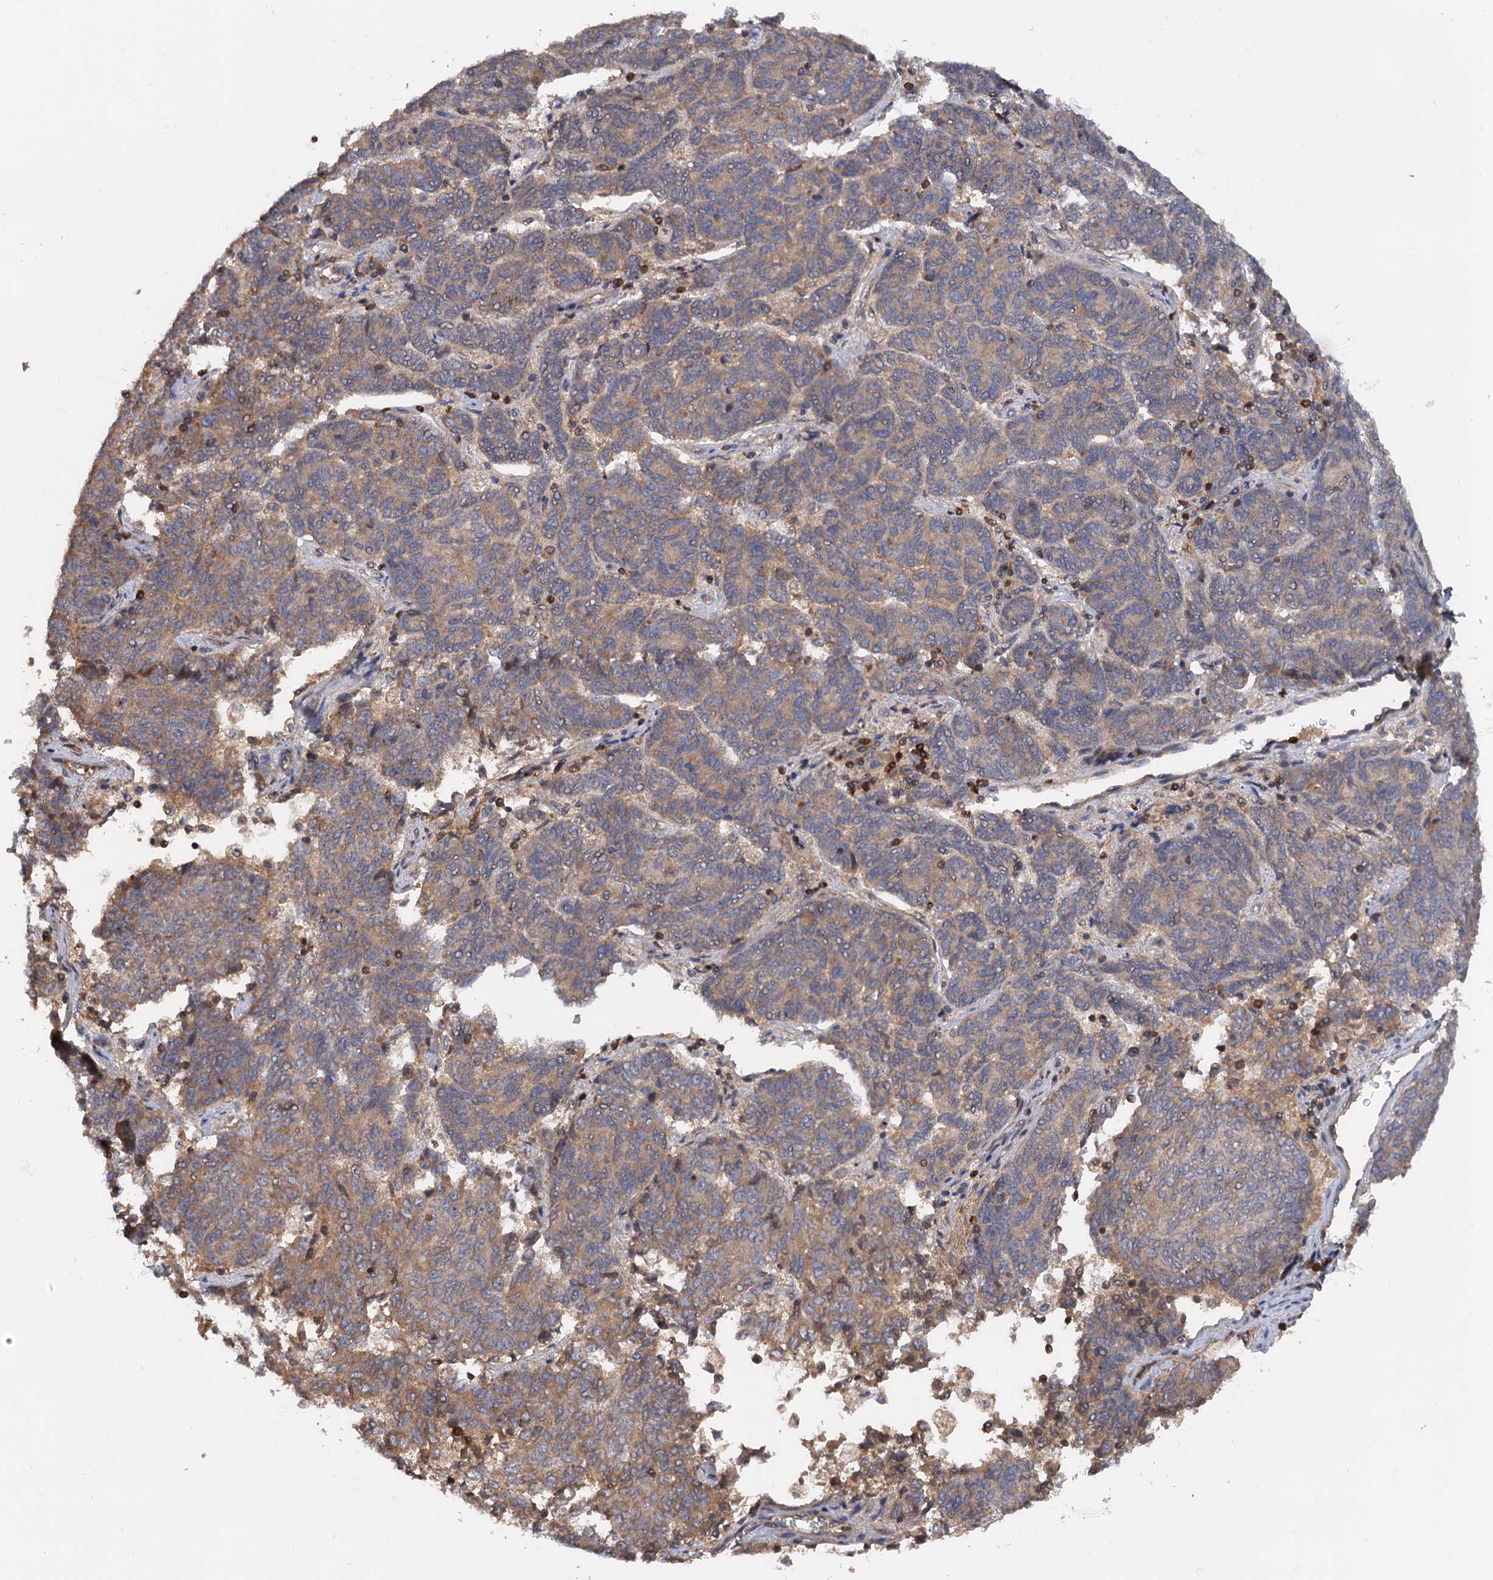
{"staining": {"intensity": "moderate", "quantity": "25%-75%", "location": "cytoplasmic/membranous"}, "tissue": "endometrial cancer", "cell_type": "Tumor cells", "image_type": "cancer", "snomed": [{"axis": "morphology", "description": "Adenocarcinoma, NOS"}, {"axis": "topography", "description": "Endometrium"}], "caption": "Tumor cells exhibit moderate cytoplasmic/membranous staining in approximately 25%-75% of cells in endometrial cancer.", "gene": "DGKA", "patient": {"sex": "female", "age": 80}}